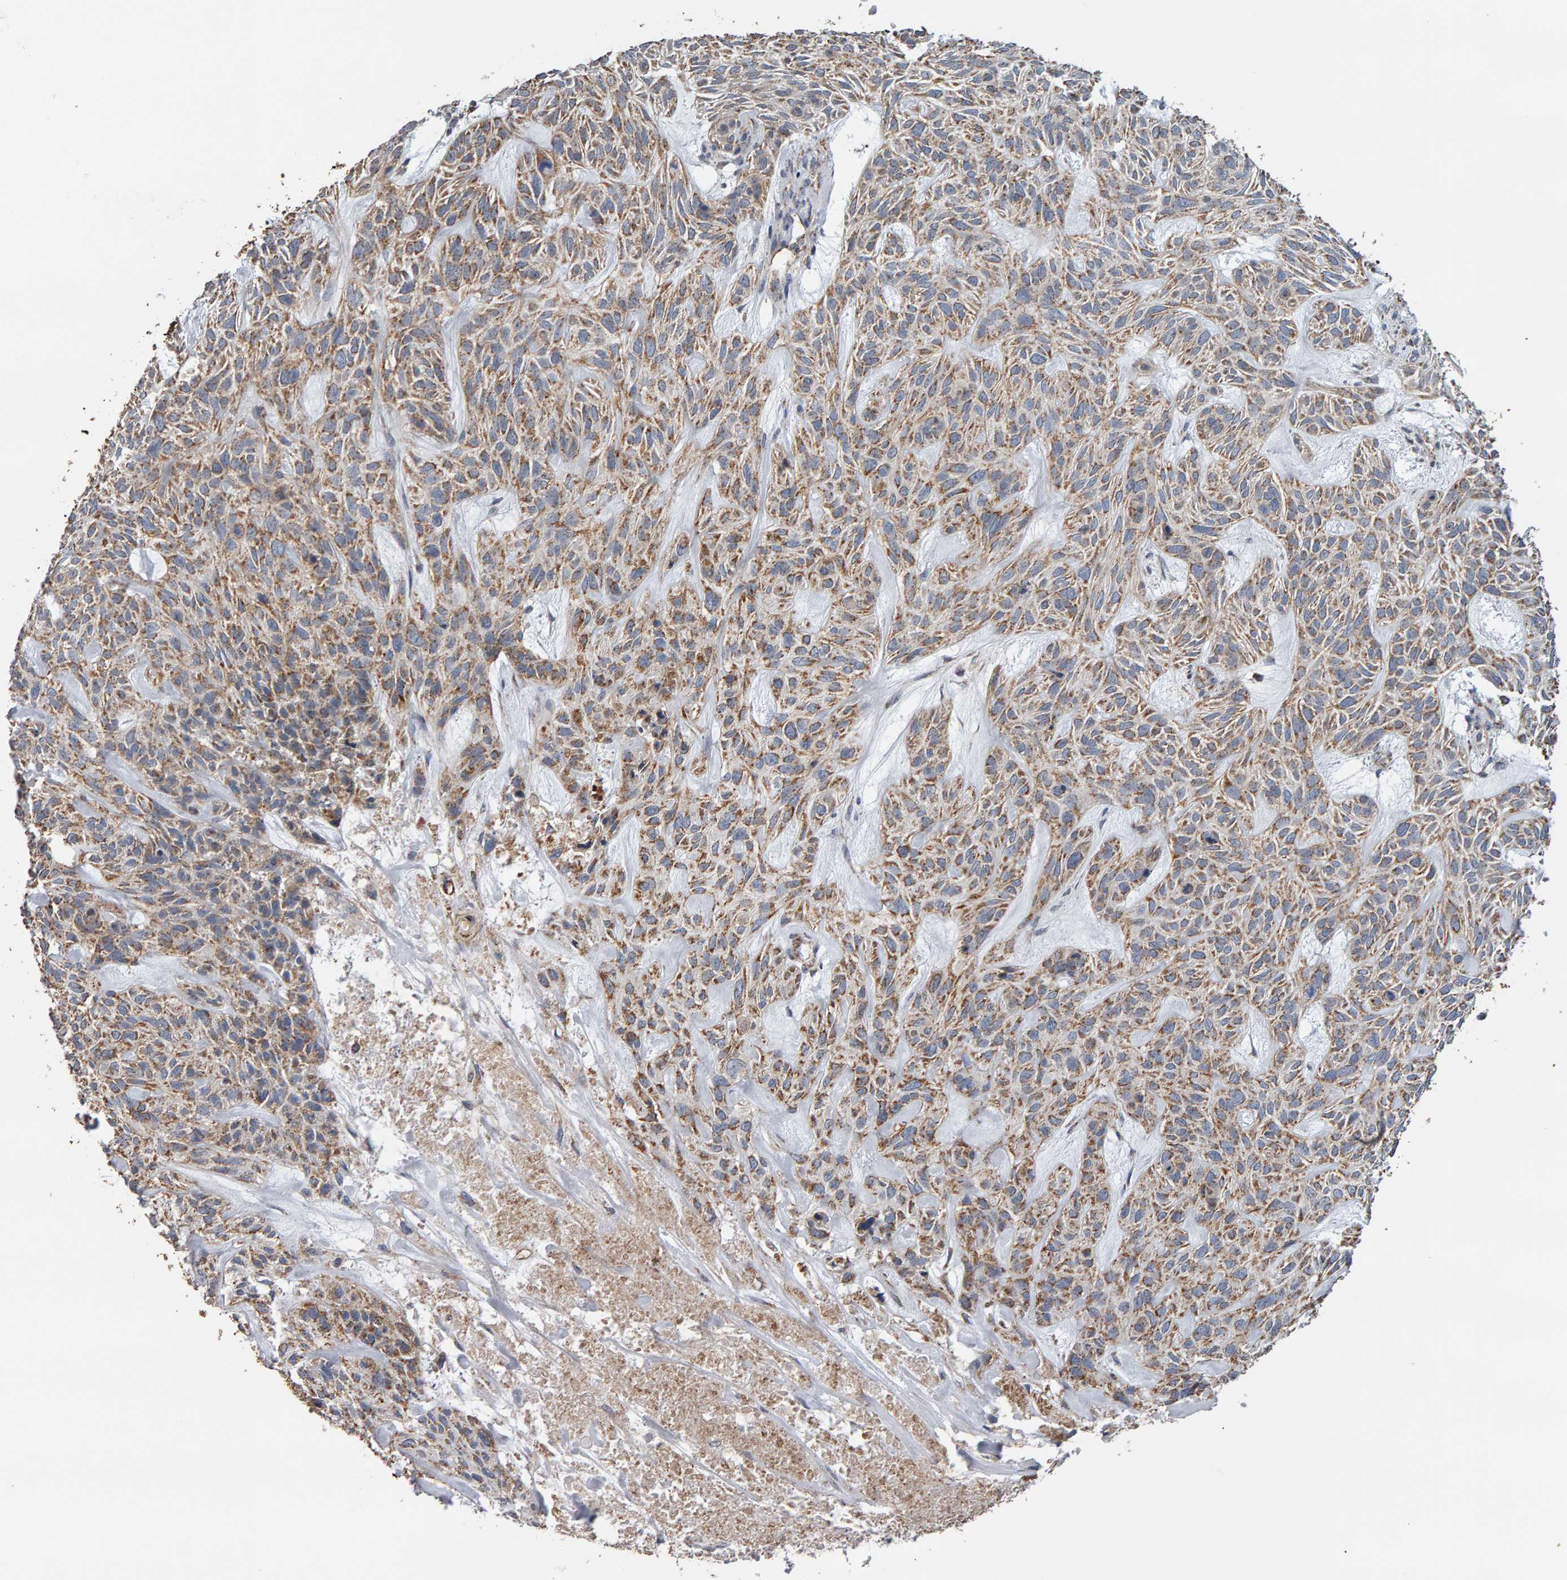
{"staining": {"intensity": "moderate", "quantity": ">75%", "location": "cytoplasmic/membranous"}, "tissue": "skin cancer", "cell_type": "Tumor cells", "image_type": "cancer", "snomed": [{"axis": "morphology", "description": "Basal cell carcinoma"}, {"axis": "topography", "description": "Skin"}], "caption": "About >75% of tumor cells in skin cancer demonstrate moderate cytoplasmic/membranous protein staining as visualized by brown immunohistochemical staining.", "gene": "TOM1L1", "patient": {"sex": "male", "age": 55}}